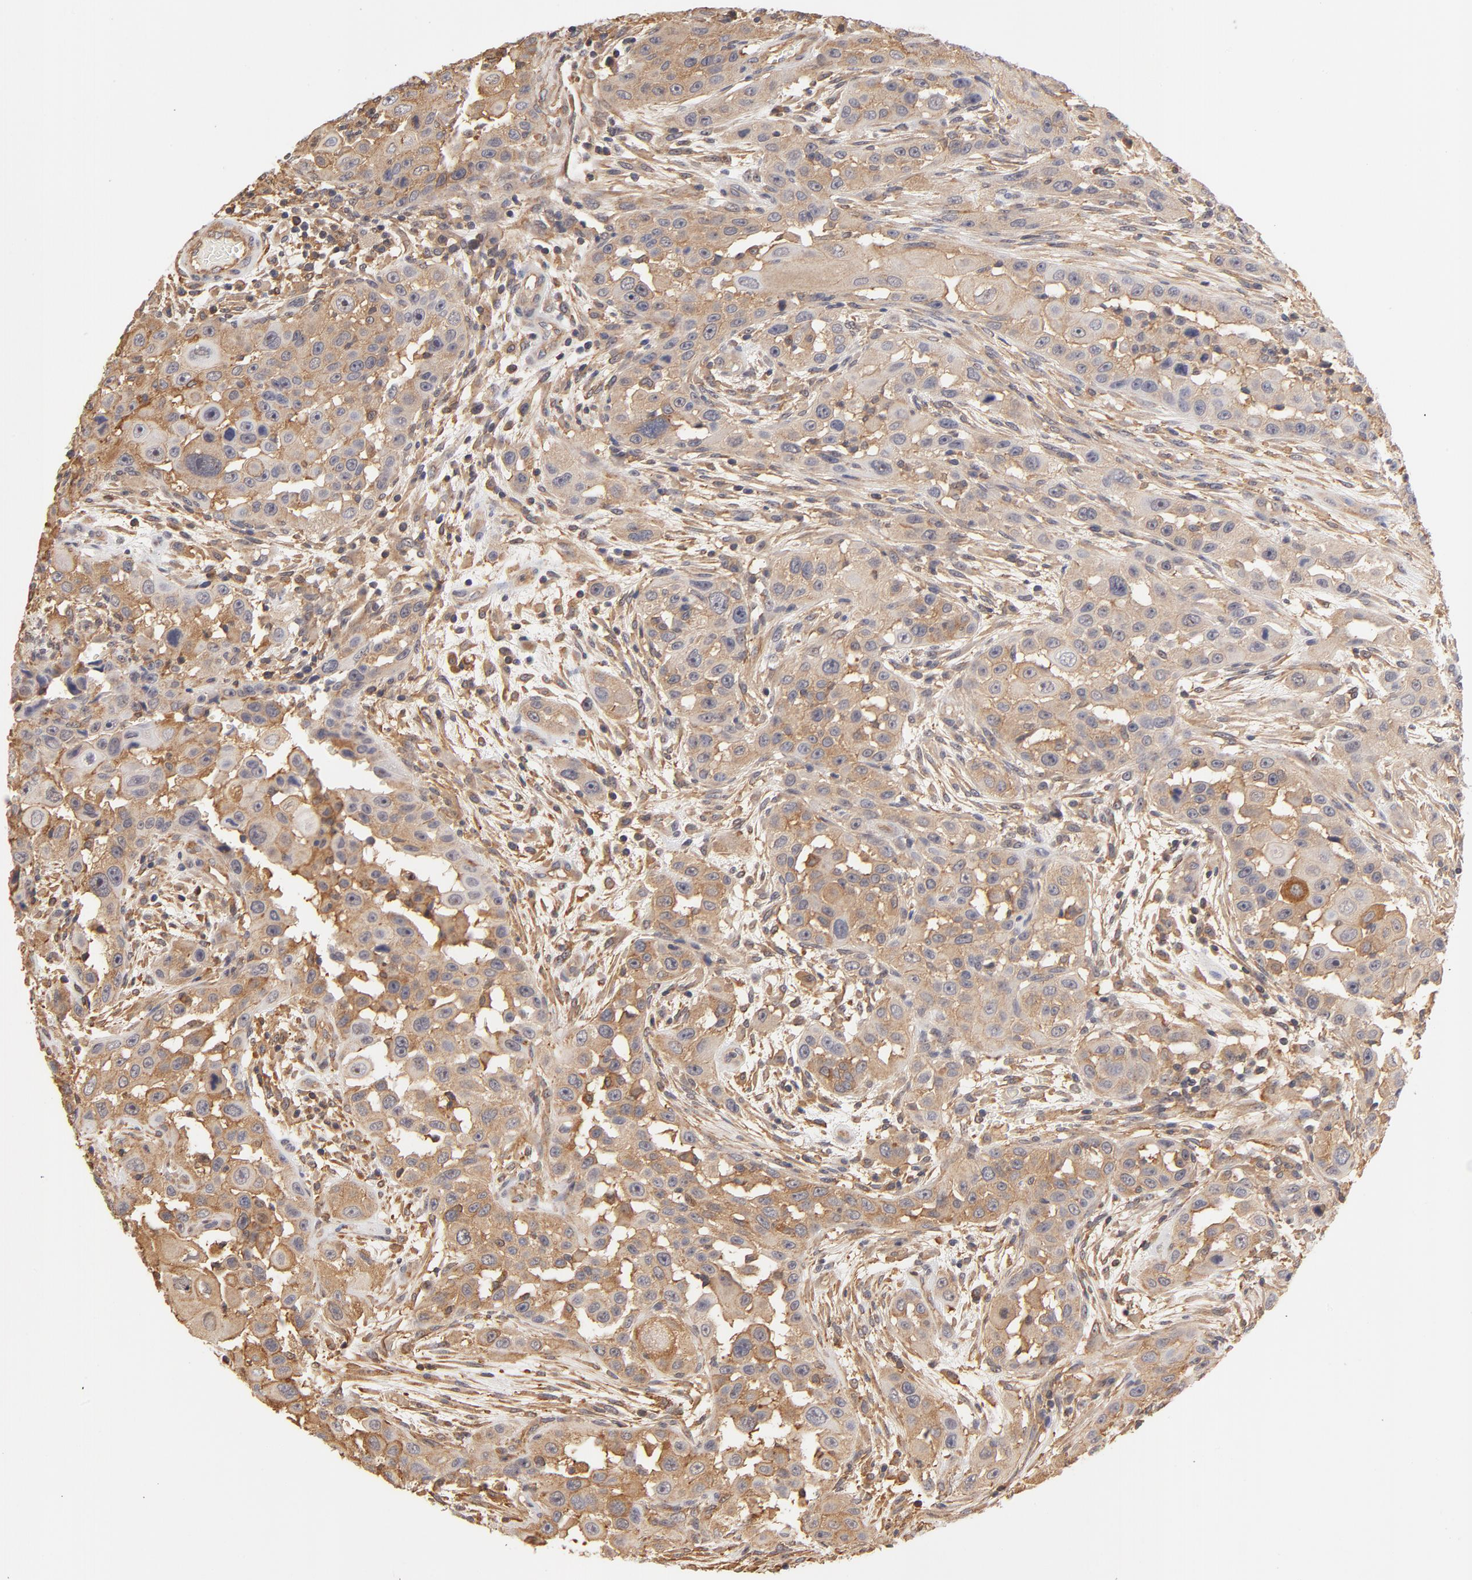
{"staining": {"intensity": "moderate", "quantity": "25%-75%", "location": "cytoplasmic/membranous"}, "tissue": "head and neck cancer", "cell_type": "Tumor cells", "image_type": "cancer", "snomed": [{"axis": "morphology", "description": "Carcinoma, NOS"}, {"axis": "topography", "description": "Head-Neck"}], "caption": "IHC (DAB) staining of carcinoma (head and neck) displays moderate cytoplasmic/membranous protein staining in about 25%-75% of tumor cells.", "gene": "FCMR", "patient": {"sex": "male", "age": 87}}